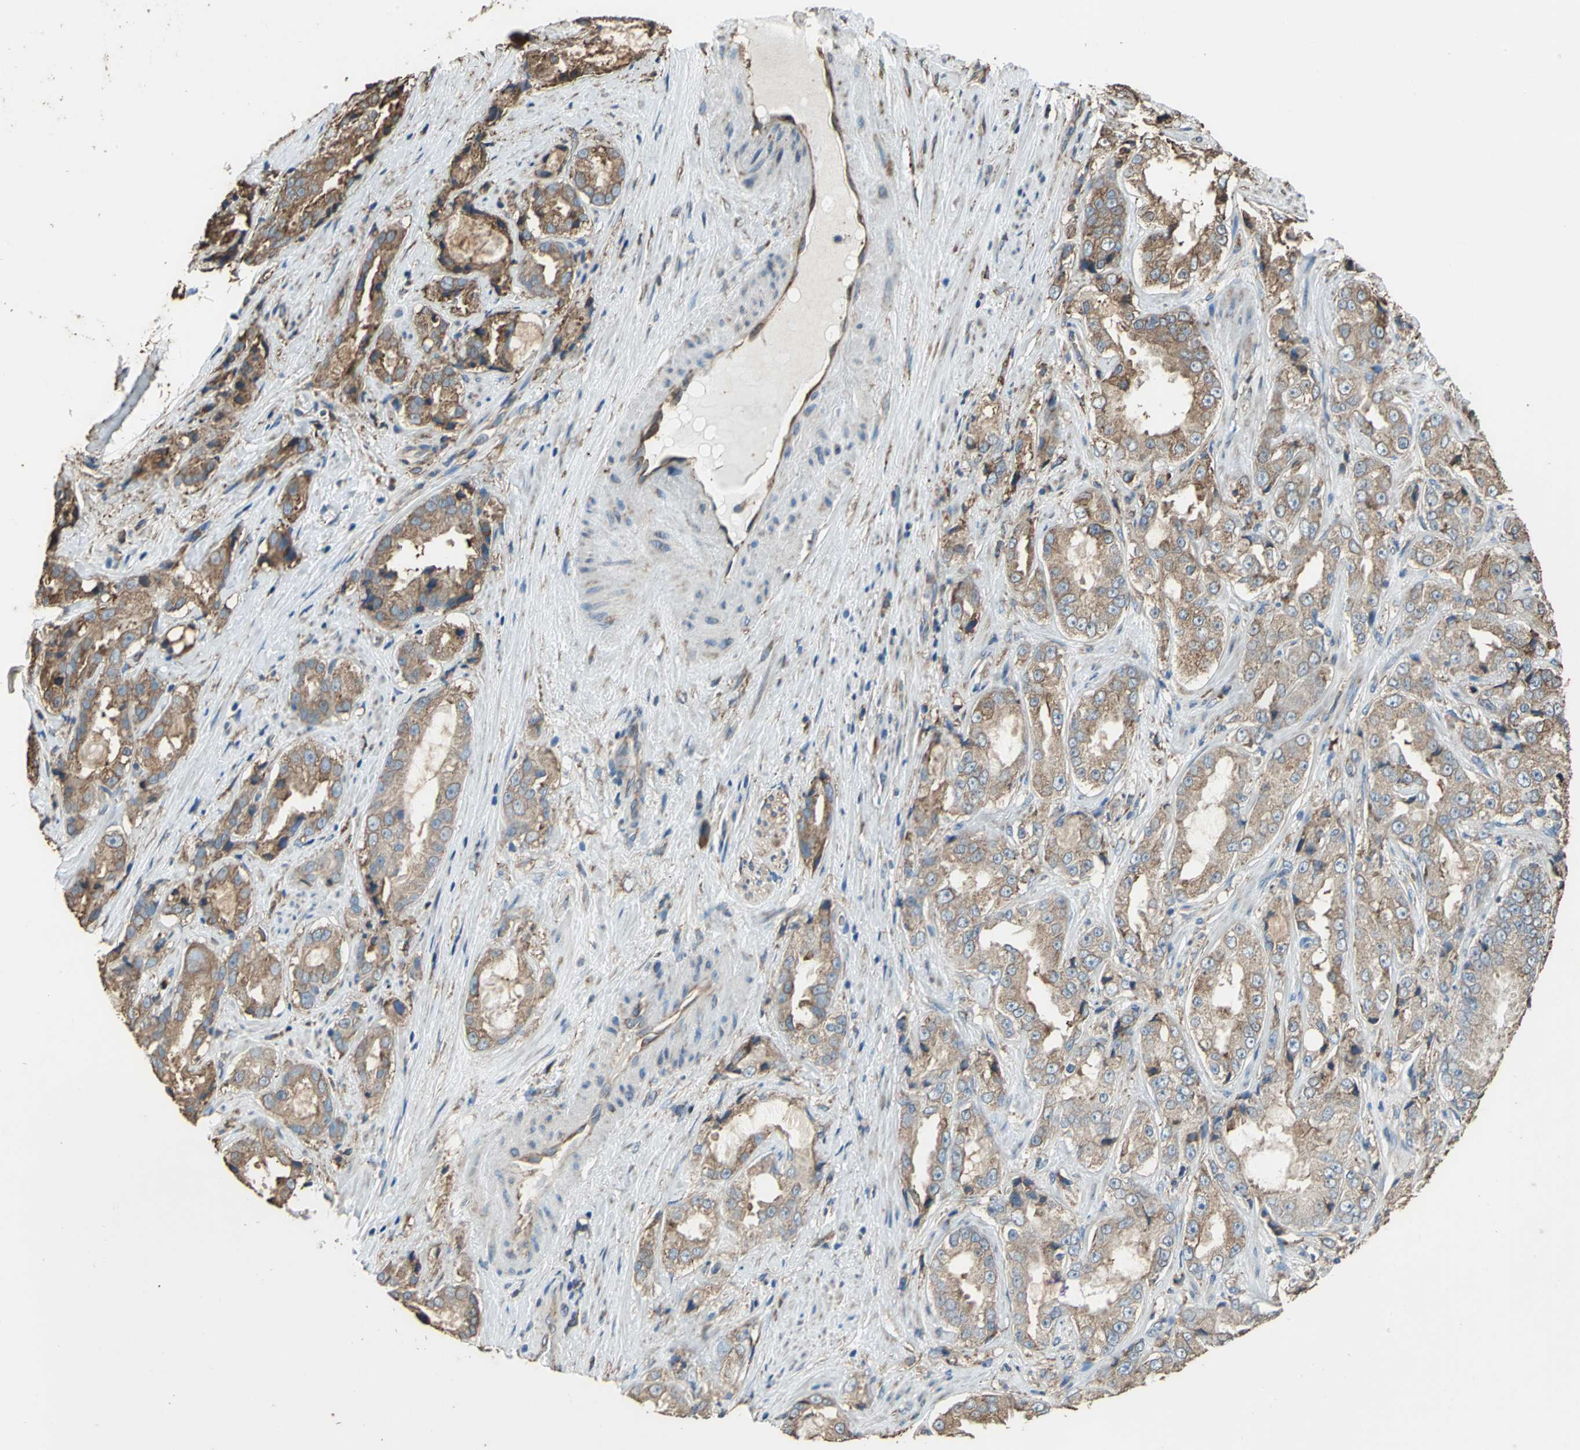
{"staining": {"intensity": "moderate", "quantity": ">75%", "location": "cytoplasmic/membranous"}, "tissue": "prostate cancer", "cell_type": "Tumor cells", "image_type": "cancer", "snomed": [{"axis": "morphology", "description": "Adenocarcinoma, High grade"}, {"axis": "topography", "description": "Prostate"}], "caption": "High-power microscopy captured an immunohistochemistry image of prostate cancer (adenocarcinoma (high-grade)), revealing moderate cytoplasmic/membranous positivity in approximately >75% of tumor cells.", "gene": "GPANK1", "patient": {"sex": "male", "age": 73}}